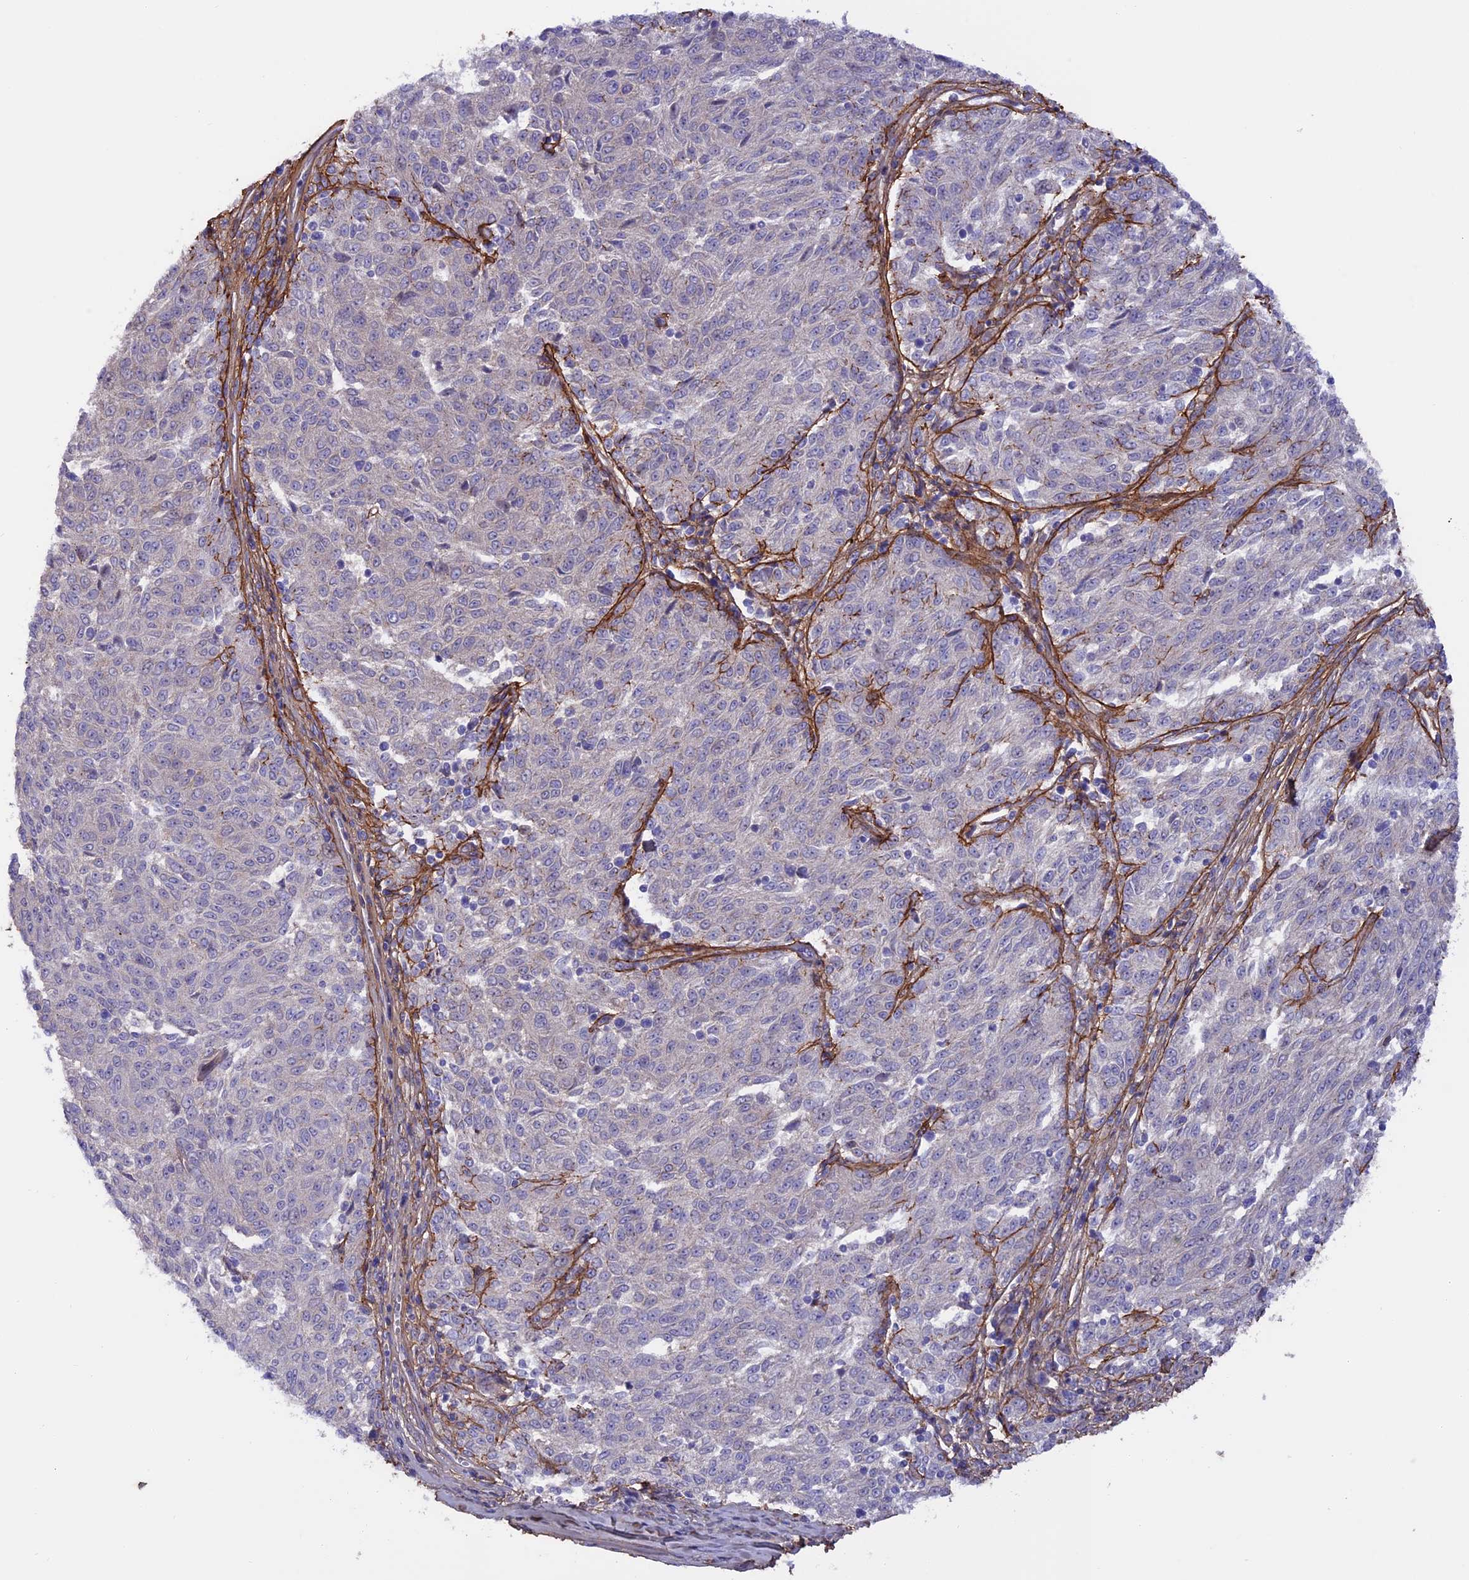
{"staining": {"intensity": "negative", "quantity": "none", "location": "none"}, "tissue": "melanoma", "cell_type": "Tumor cells", "image_type": "cancer", "snomed": [{"axis": "morphology", "description": "Malignant melanoma, NOS"}, {"axis": "topography", "description": "Skin"}], "caption": "Melanoma stained for a protein using IHC demonstrates no positivity tumor cells.", "gene": "COL4A3", "patient": {"sex": "female", "age": 72}}